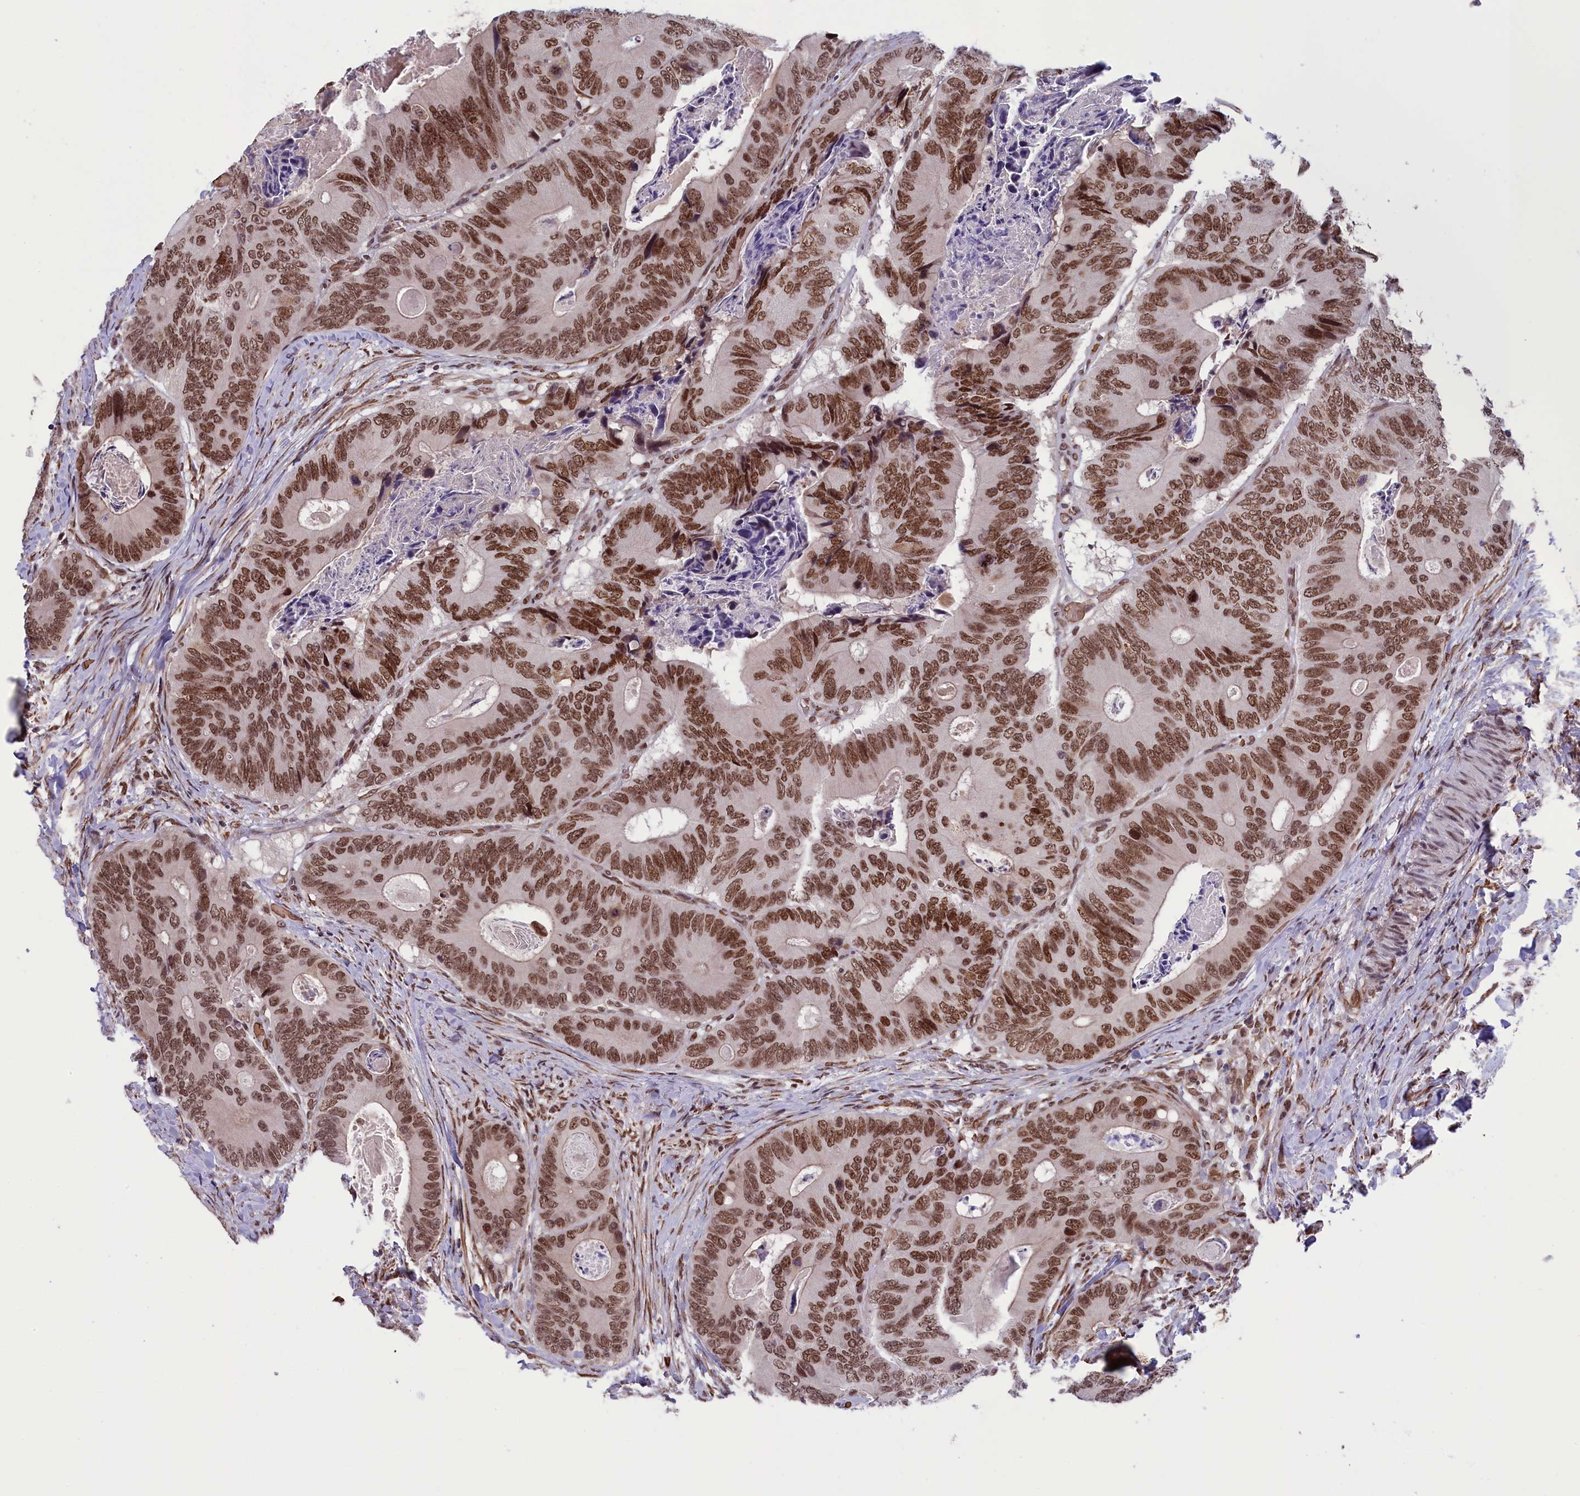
{"staining": {"intensity": "moderate", "quantity": ">75%", "location": "nuclear"}, "tissue": "colorectal cancer", "cell_type": "Tumor cells", "image_type": "cancer", "snomed": [{"axis": "morphology", "description": "Adenocarcinoma, NOS"}, {"axis": "topography", "description": "Colon"}], "caption": "A medium amount of moderate nuclear expression is seen in about >75% of tumor cells in colorectal cancer tissue.", "gene": "MPHOSPH8", "patient": {"sex": "male", "age": 84}}